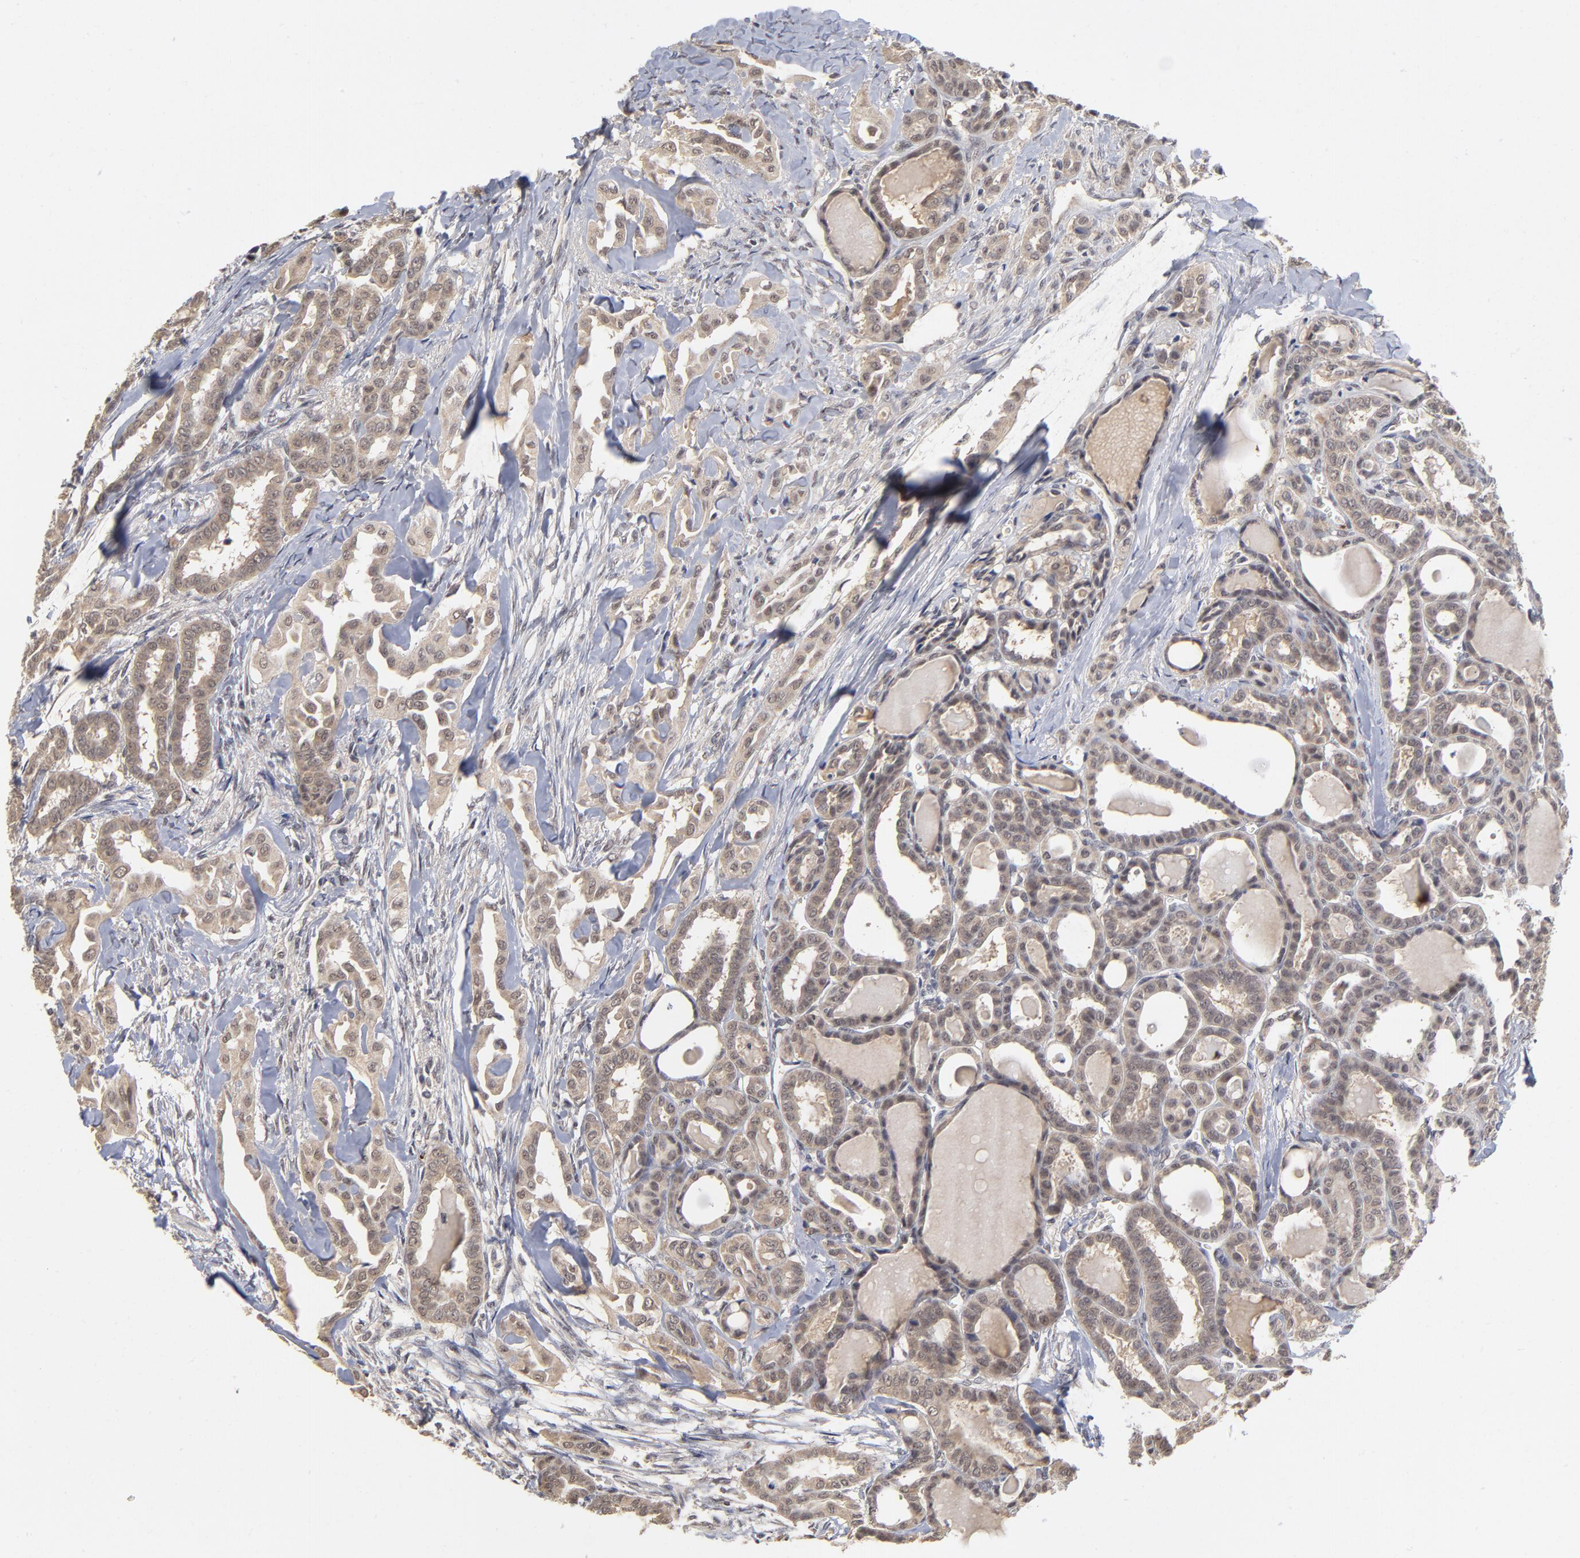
{"staining": {"intensity": "moderate", "quantity": ">75%", "location": "cytoplasmic/membranous,nuclear"}, "tissue": "thyroid cancer", "cell_type": "Tumor cells", "image_type": "cancer", "snomed": [{"axis": "morphology", "description": "Carcinoma, NOS"}, {"axis": "topography", "description": "Thyroid gland"}], "caption": "Thyroid cancer tissue shows moderate cytoplasmic/membranous and nuclear staining in about >75% of tumor cells", "gene": "WSB1", "patient": {"sex": "female", "age": 91}}